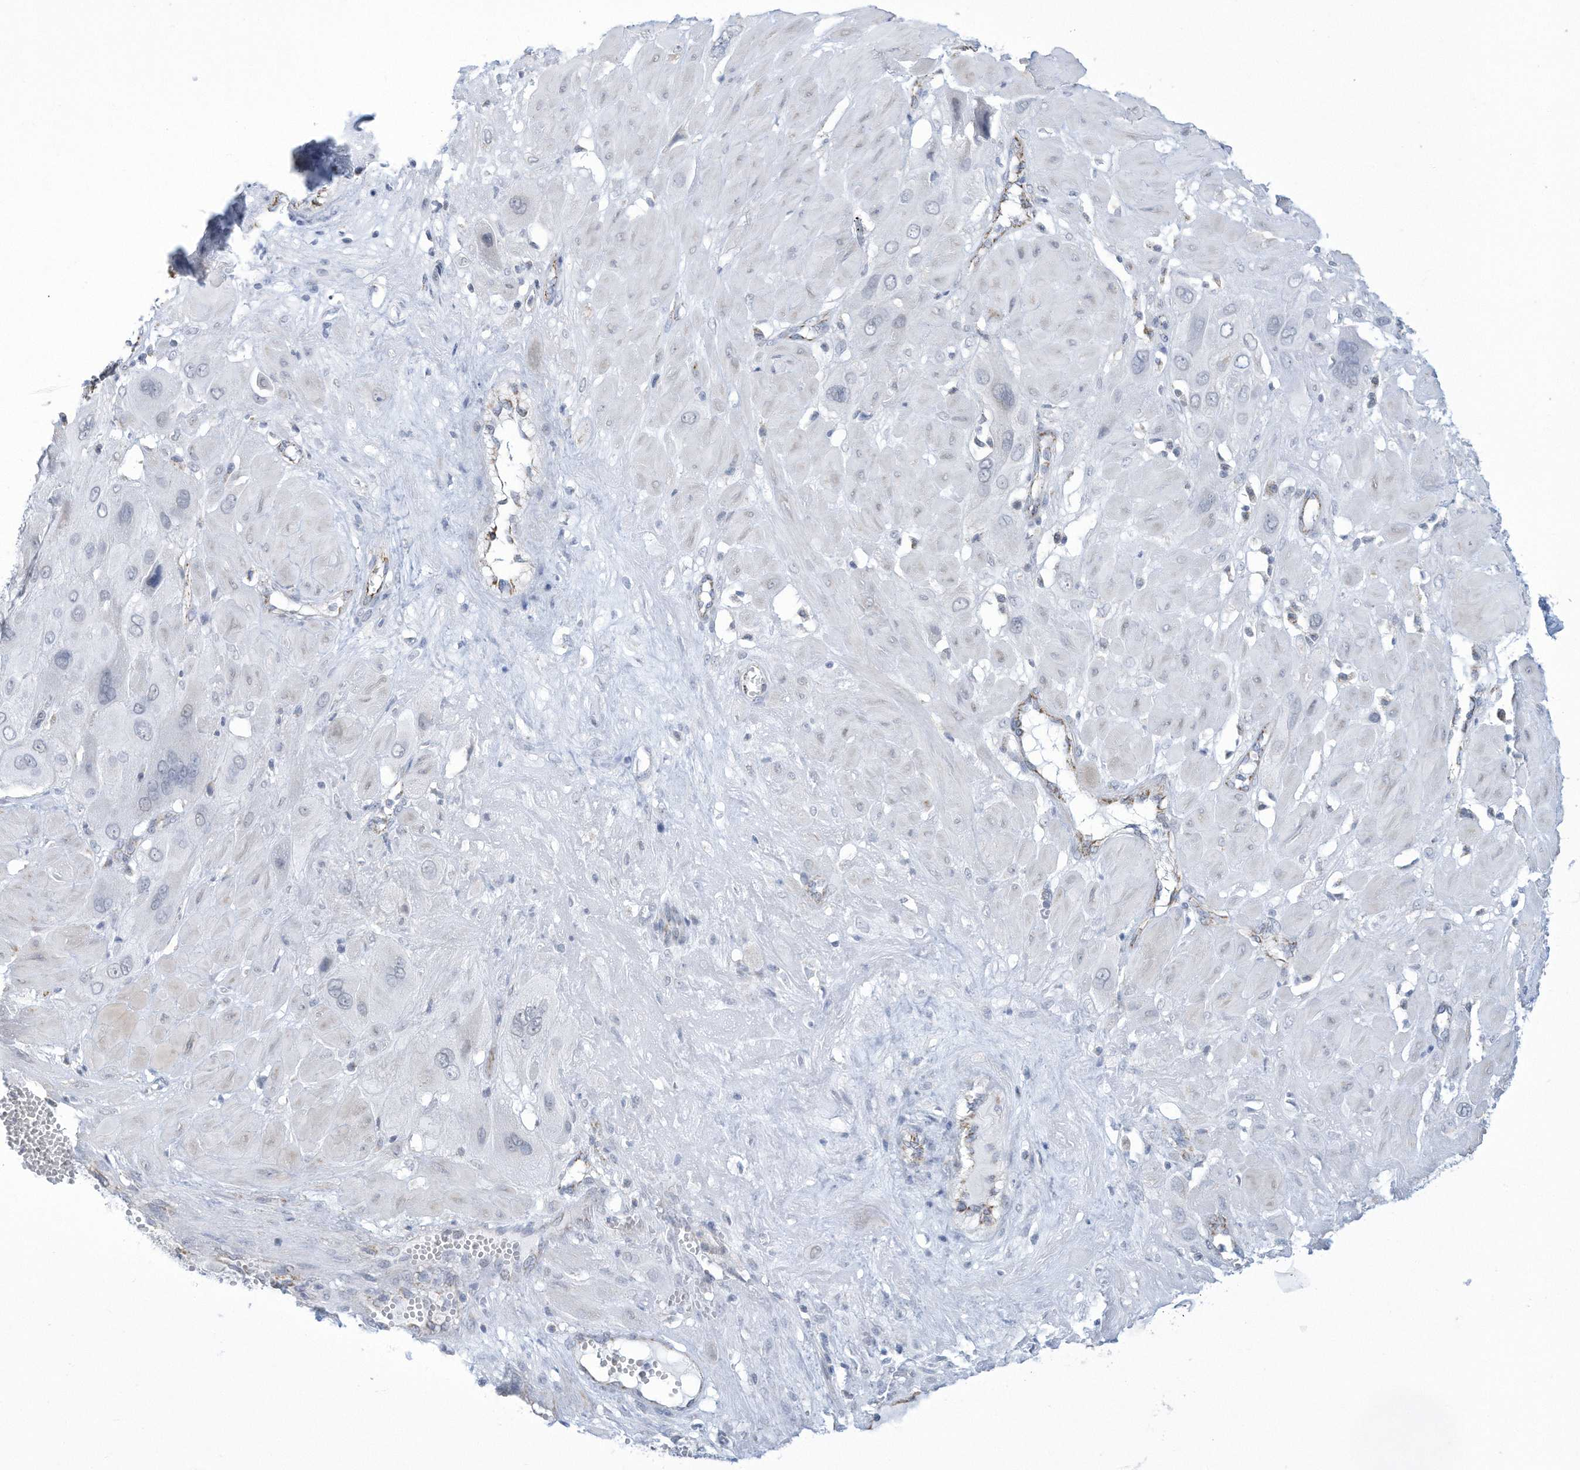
{"staining": {"intensity": "negative", "quantity": "none", "location": "none"}, "tissue": "cervical cancer", "cell_type": "Tumor cells", "image_type": "cancer", "snomed": [{"axis": "morphology", "description": "Squamous cell carcinoma, NOS"}, {"axis": "topography", "description": "Cervix"}], "caption": "Immunohistochemistry of human squamous cell carcinoma (cervical) reveals no expression in tumor cells.", "gene": "ALDH6A1", "patient": {"sex": "female", "age": 34}}